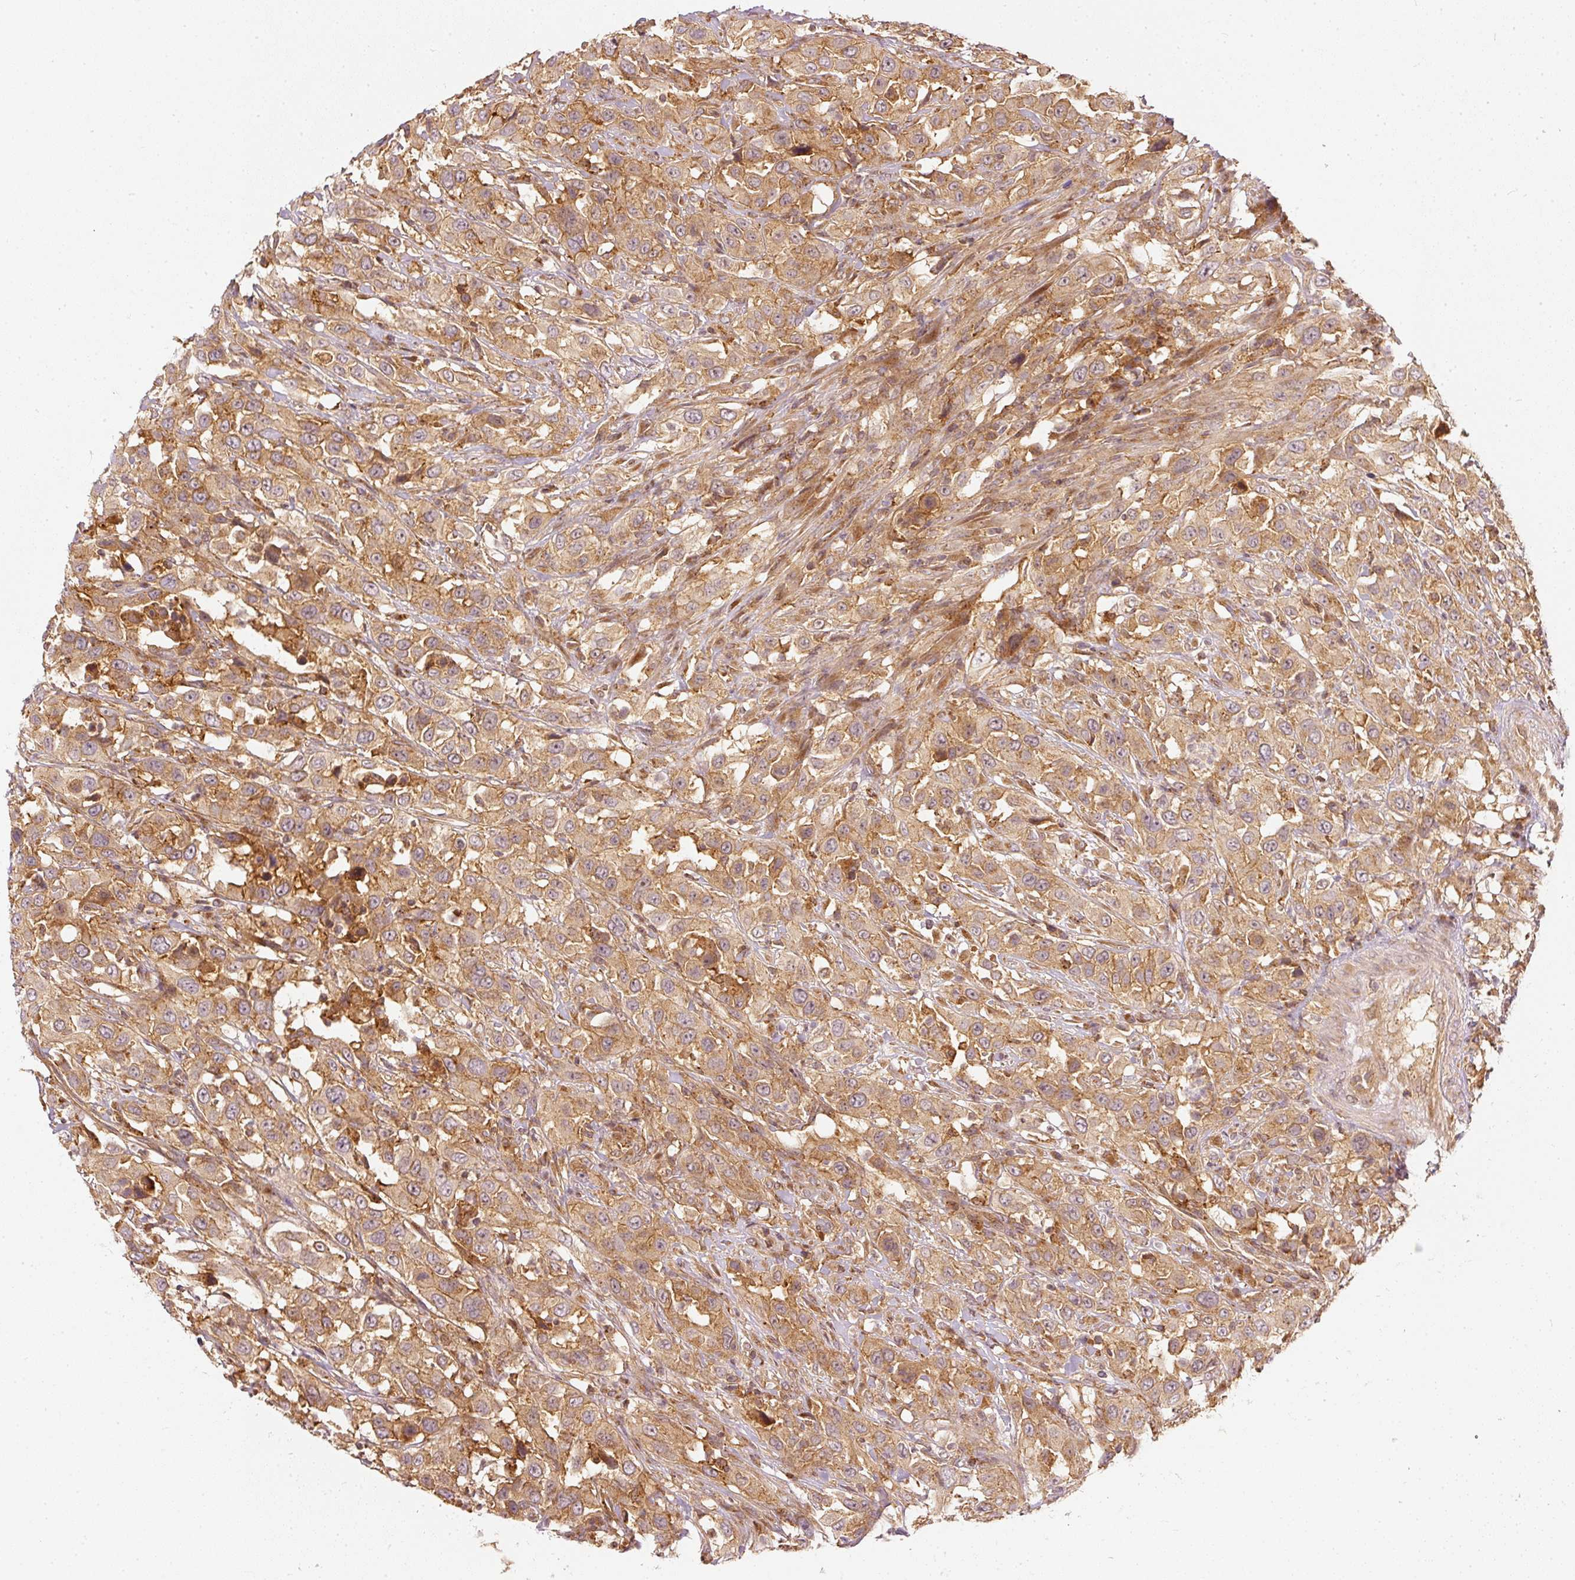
{"staining": {"intensity": "moderate", "quantity": ">75%", "location": "cytoplasmic/membranous"}, "tissue": "urothelial cancer", "cell_type": "Tumor cells", "image_type": "cancer", "snomed": [{"axis": "morphology", "description": "Urothelial carcinoma, High grade"}, {"axis": "topography", "description": "Urinary bladder"}], "caption": "Urothelial cancer was stained to show a protein in brown. There is medium levels of moderate cytoplasmic/membranous expression in about >75% of tumor cells.", "gene": "ZNF580", "patient": {"sex": "male", "age": 61}}